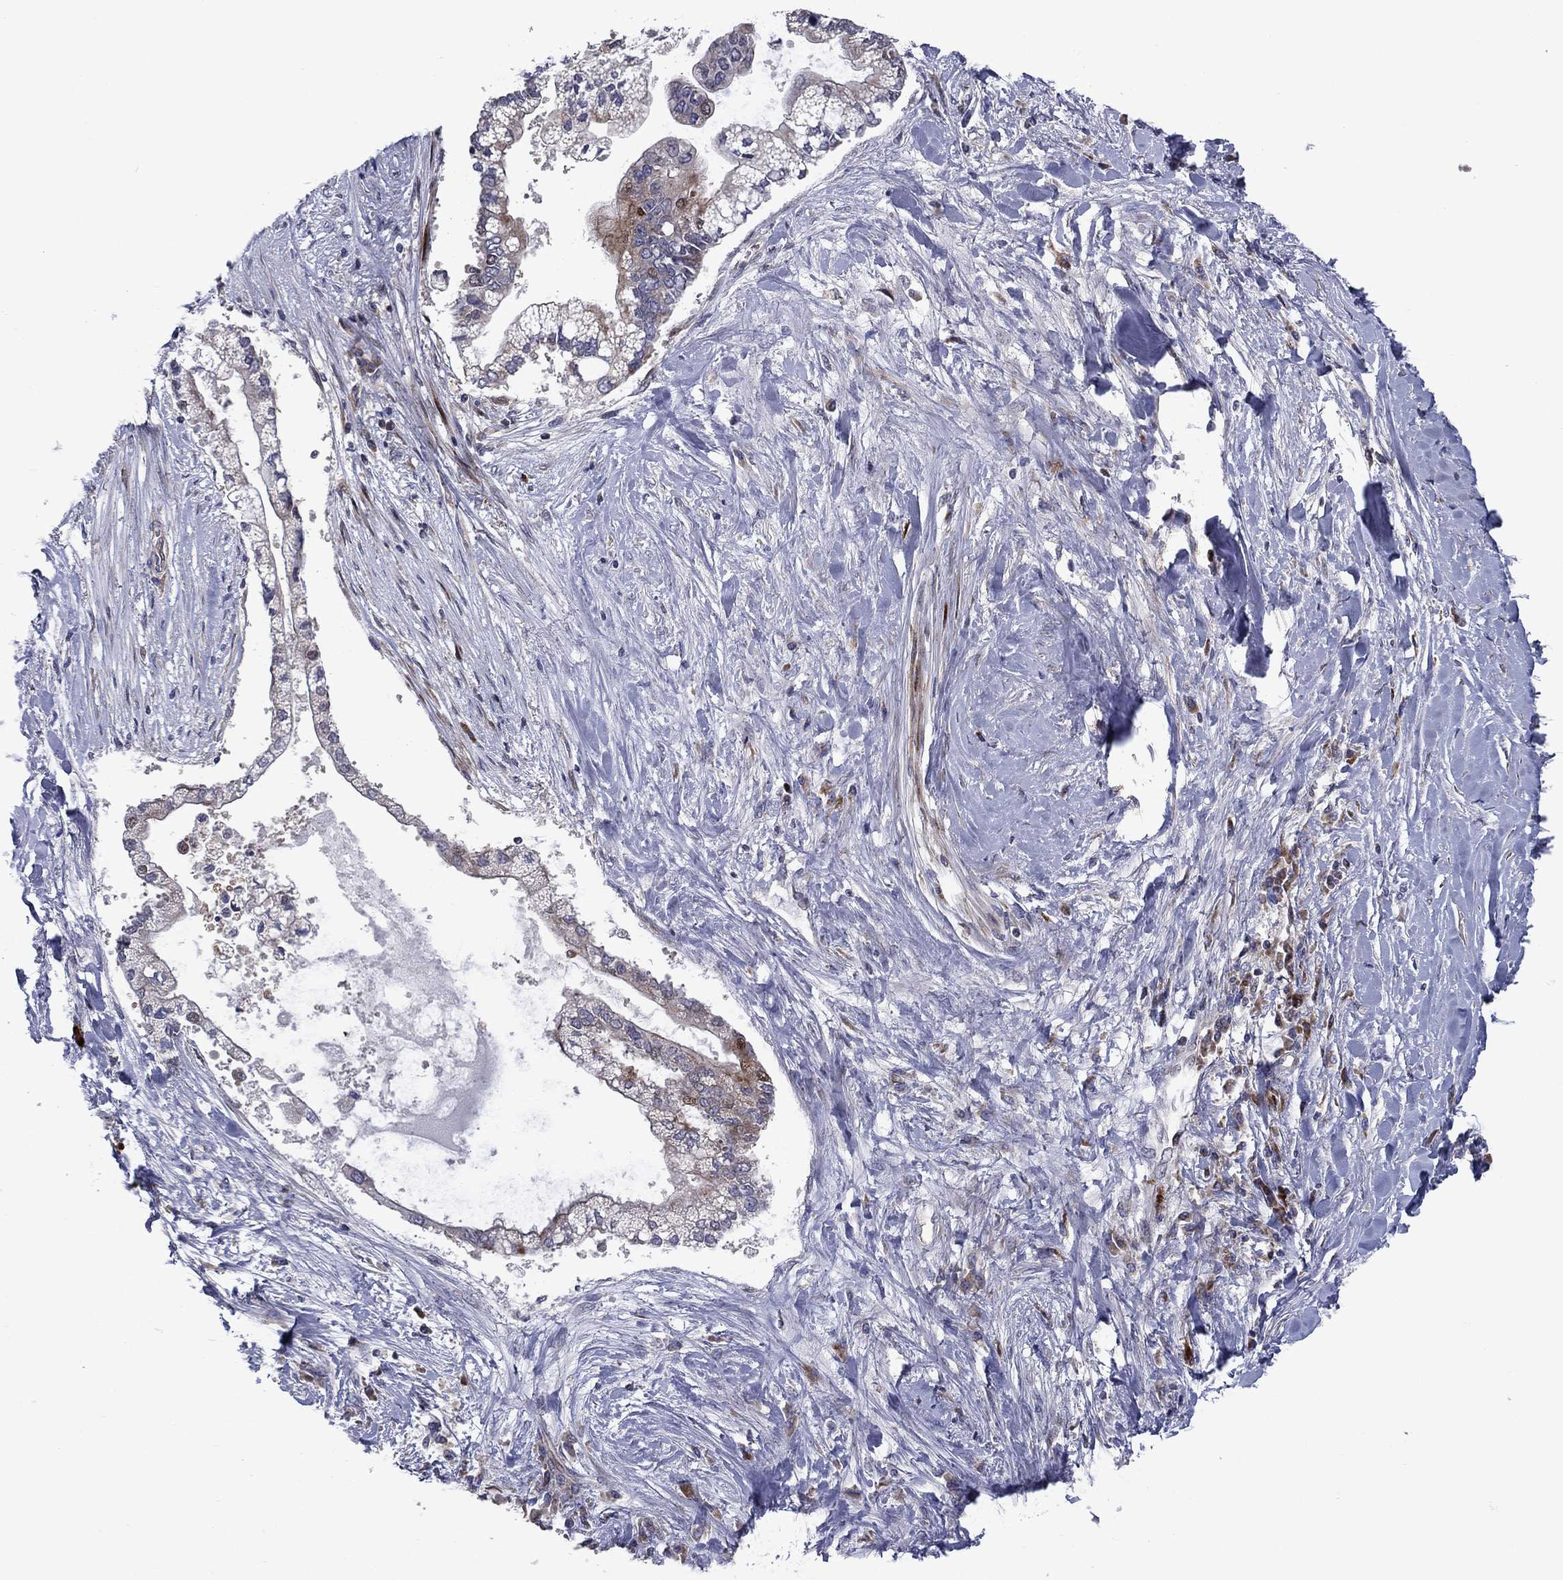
{"staining": {"intensity": "moderate", "quantity": "25%-75%", "location": "cytoplasmic/membranous"}, "tissue": "liver cancer", "cell_type": "Tumor cells", "image_type": "cancer", "snomed": [{"axis": "morphology", "description": "Cholangiocarcinoma"}, {"axis": "topography", "description": "Liver"}], "caption": "Liver cancer tissue demonstrates moderate cytoplasmic/membranous expression in approximately 25%-75% of tumor cells", "gene": "MIOS", "patient": {"sex": "male", "age": 50}}